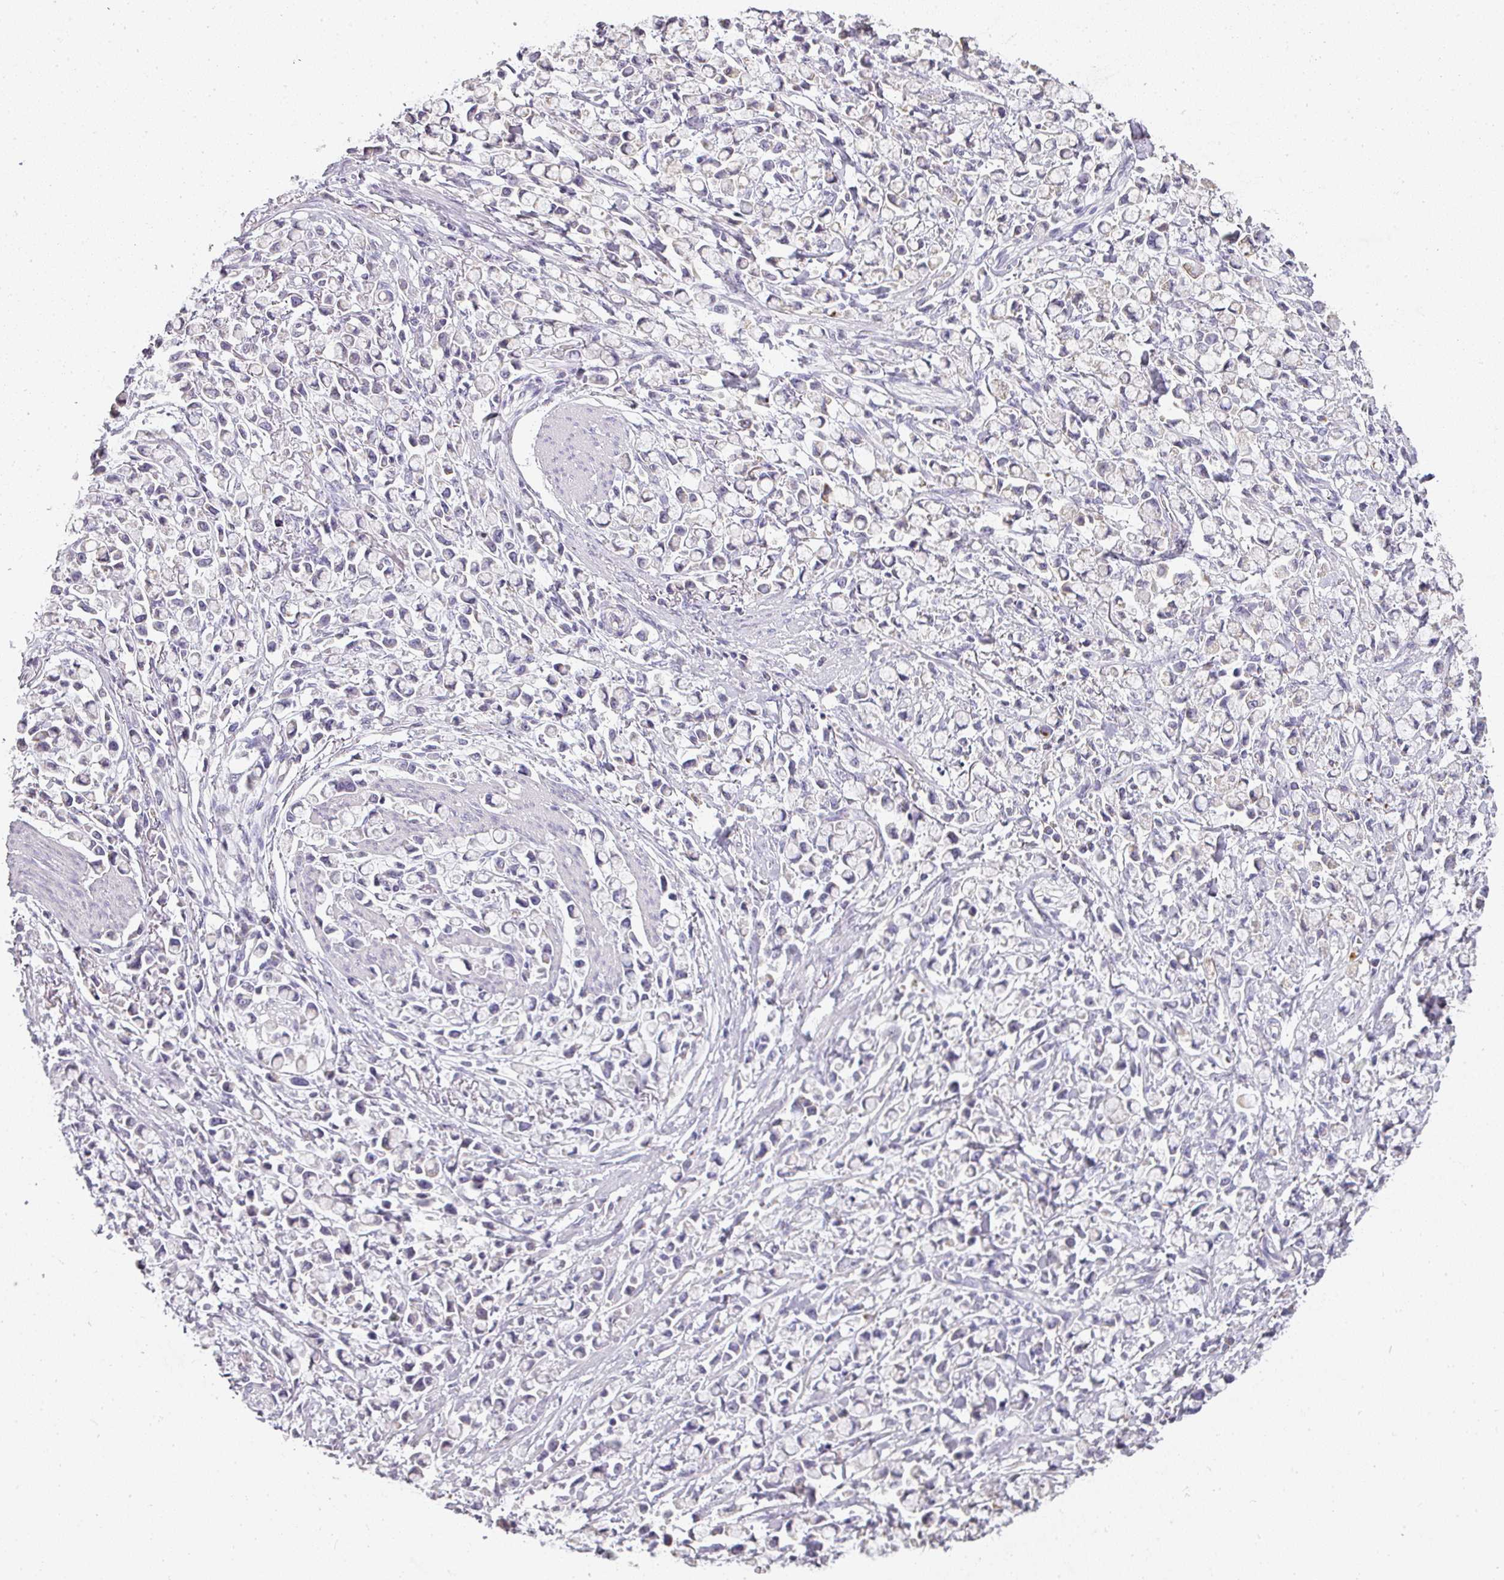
{"staining": {"intensity": "negative", "quantity": "none", "location": "none"}, "tissue": "stomach cancer", "cell_type": "Tumor cells", "image_type": "cancer", "snomed": [{"axis": "morphology", "description": "Adenocarcinoma, NOS"}, {"axis": "topography", "description": "Stomach"}], "caption": "Immunohistochemistry image of neoplastic tissue: human stomach cancer (adenocarcinoma) stained with DAB shows no significant protein staining in tumor cells.", "gene": "CAMP", "patient": {"sex": "female", "age": 81}}